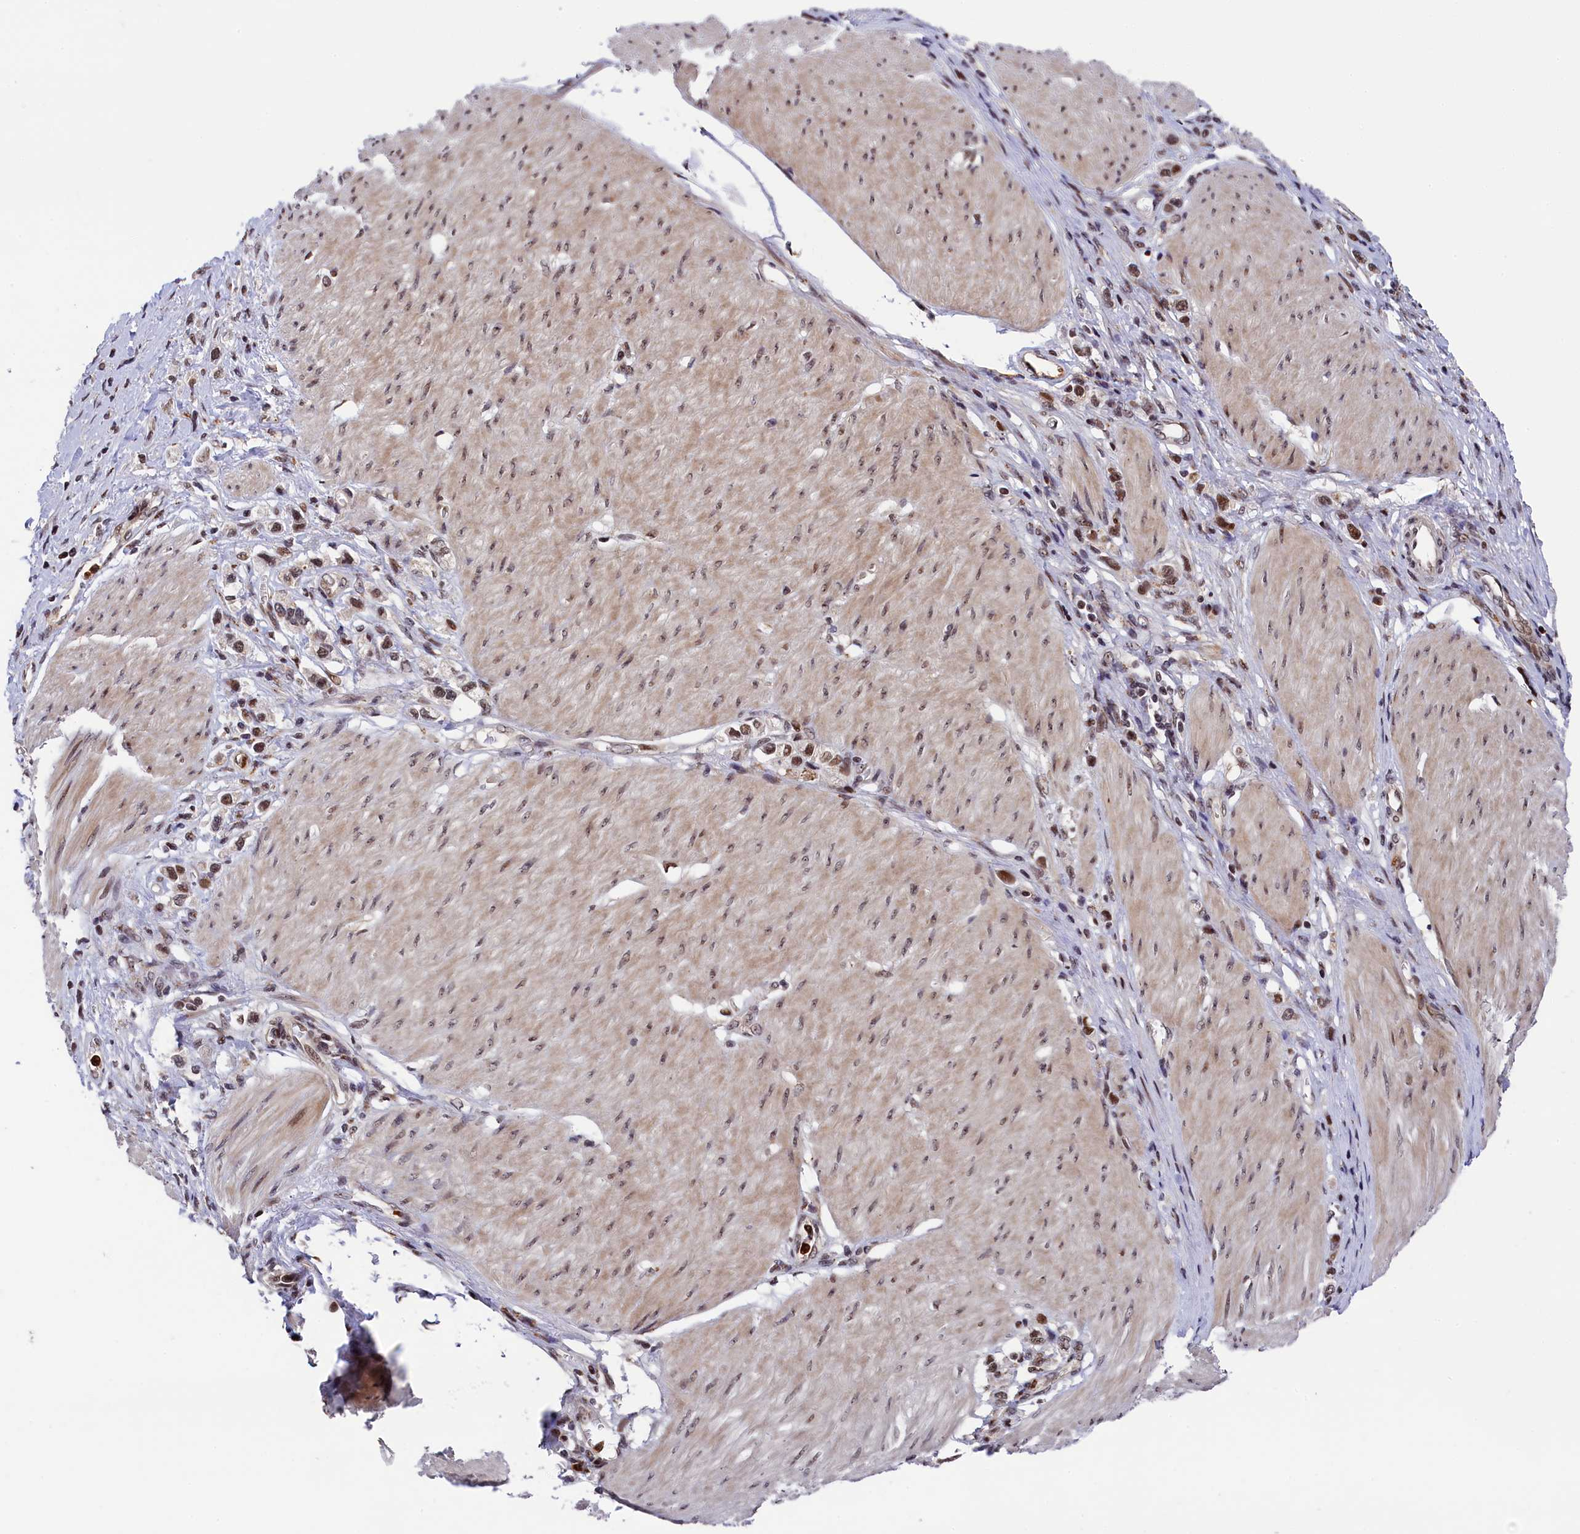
{"staining": {"intensity": "moderate", "quantity": ">75%", "location": "nuclear"}, "tissue": "stomach cancer", "cell_type": "Tumor cells", "image_type": "cancer", "snomed": [{"axis": "morphology", "description": "Normal tissue, NOS"}, {"axis": "morphology", "description": "Adenocarcinoma, NOS"}, {"axis": "topography", "description": "Stomach, upper"}, {"axis": "topography", "description": "Stomach"}], "caption": "High-magnification brightfield microscopy of stomach adenocarcinoma stained with DAB (brown) and counterstained with hematoxylin (blue). tumor cells exhibit moderate nuclear positivity is present in about>75% of cells.", "gene": "ADIG", "patient": {"sex": "female", "age": 65}}